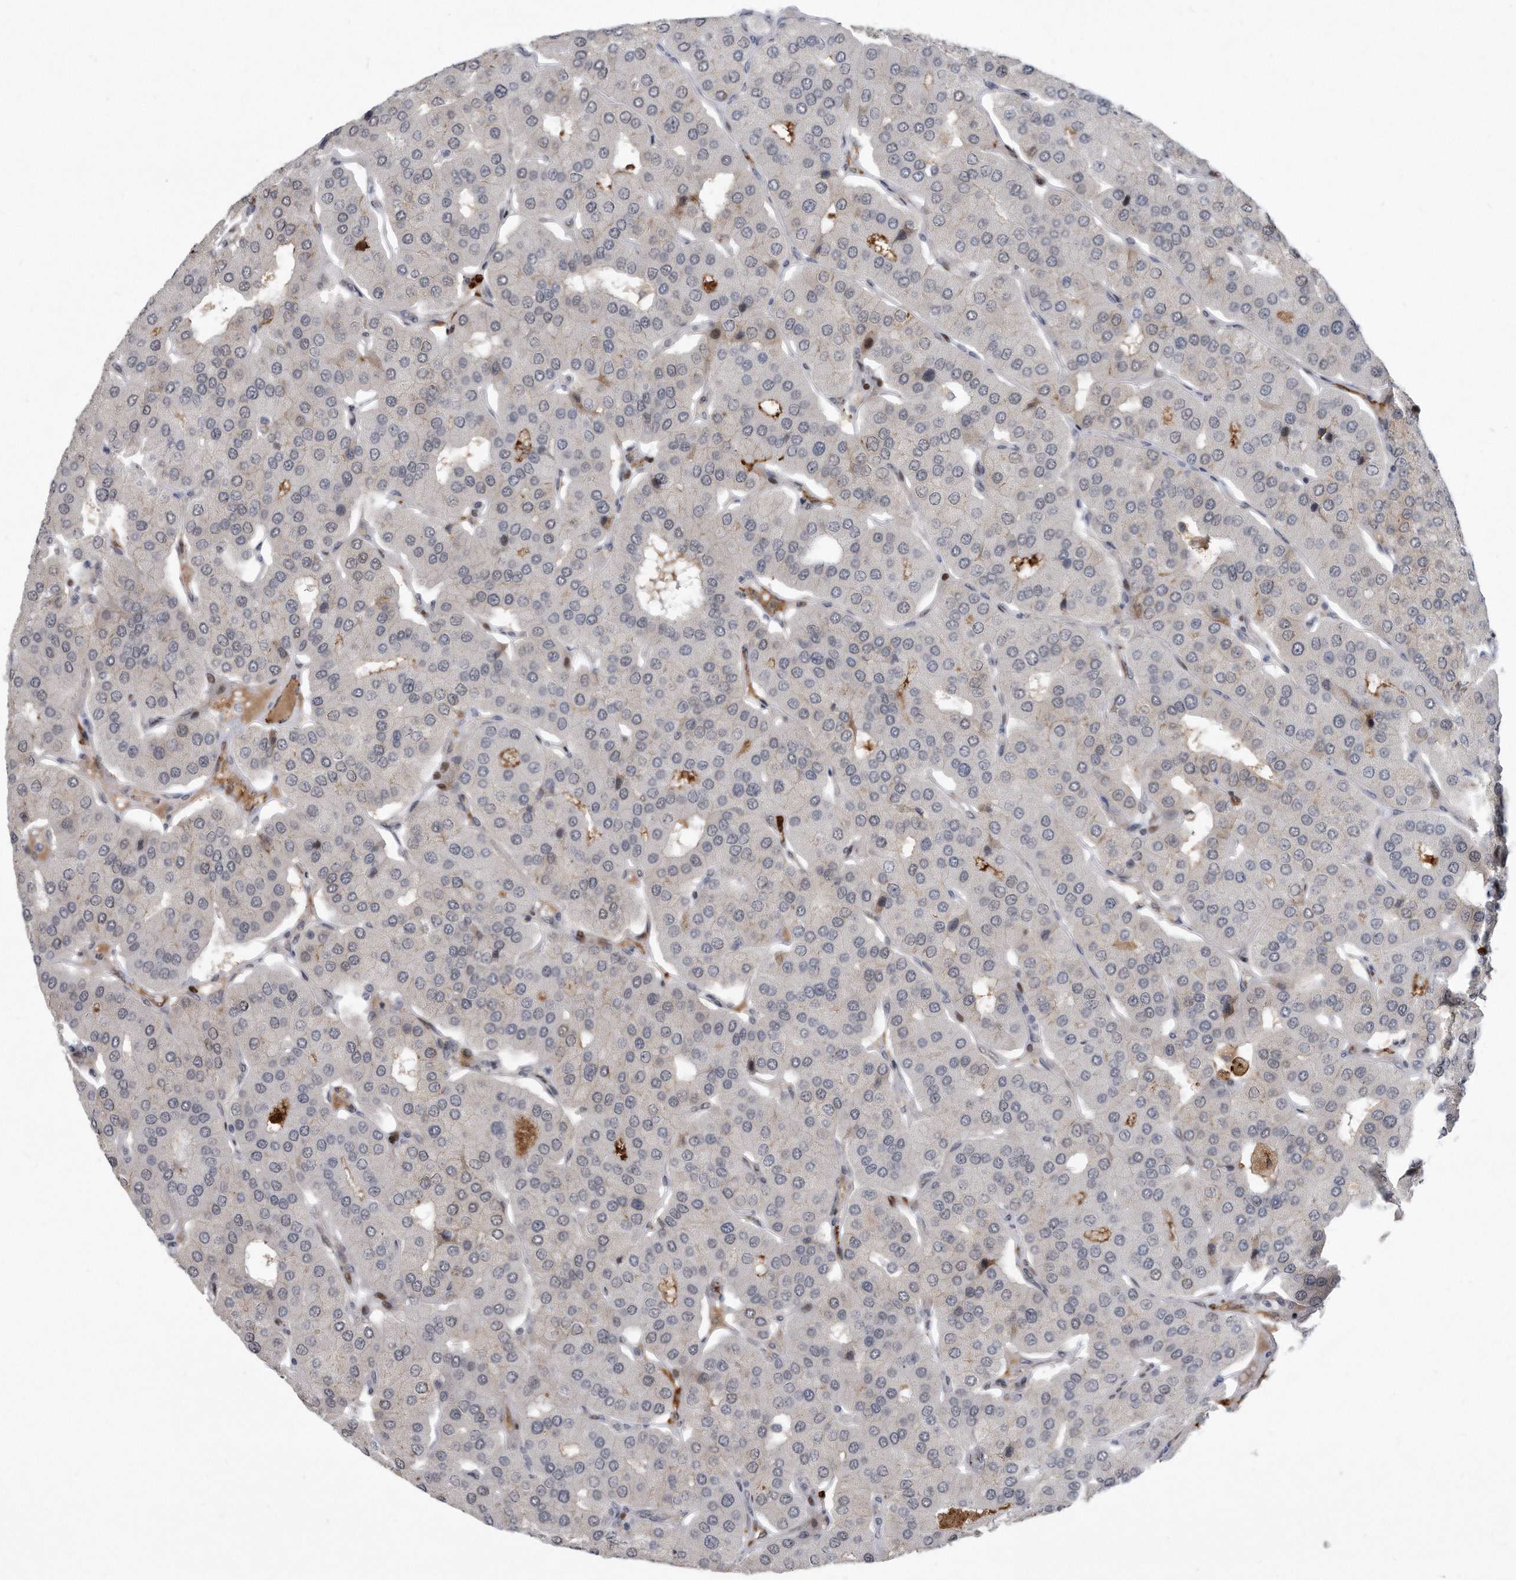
{"staining": {"intensity": "negative", "quantity": "none", "location": "none"}, "tissue": "parathyroid gland", "cell_type": "Glandular cells", "image_type": "normal", "snomed": [{"axis": "morphology", "description": "Normal tissue, NOS"}, {"axis": "morphology", "description": "Adenoma, NOS"}, {"axis": "topography", "description": "Parathyroid gland"}], "caption": "Glandular cells are negative for brown protein staining in unremarkable parathyroid gland.", "gene": "PGBD2", "patient": {"sex": "female", "age": 86}}